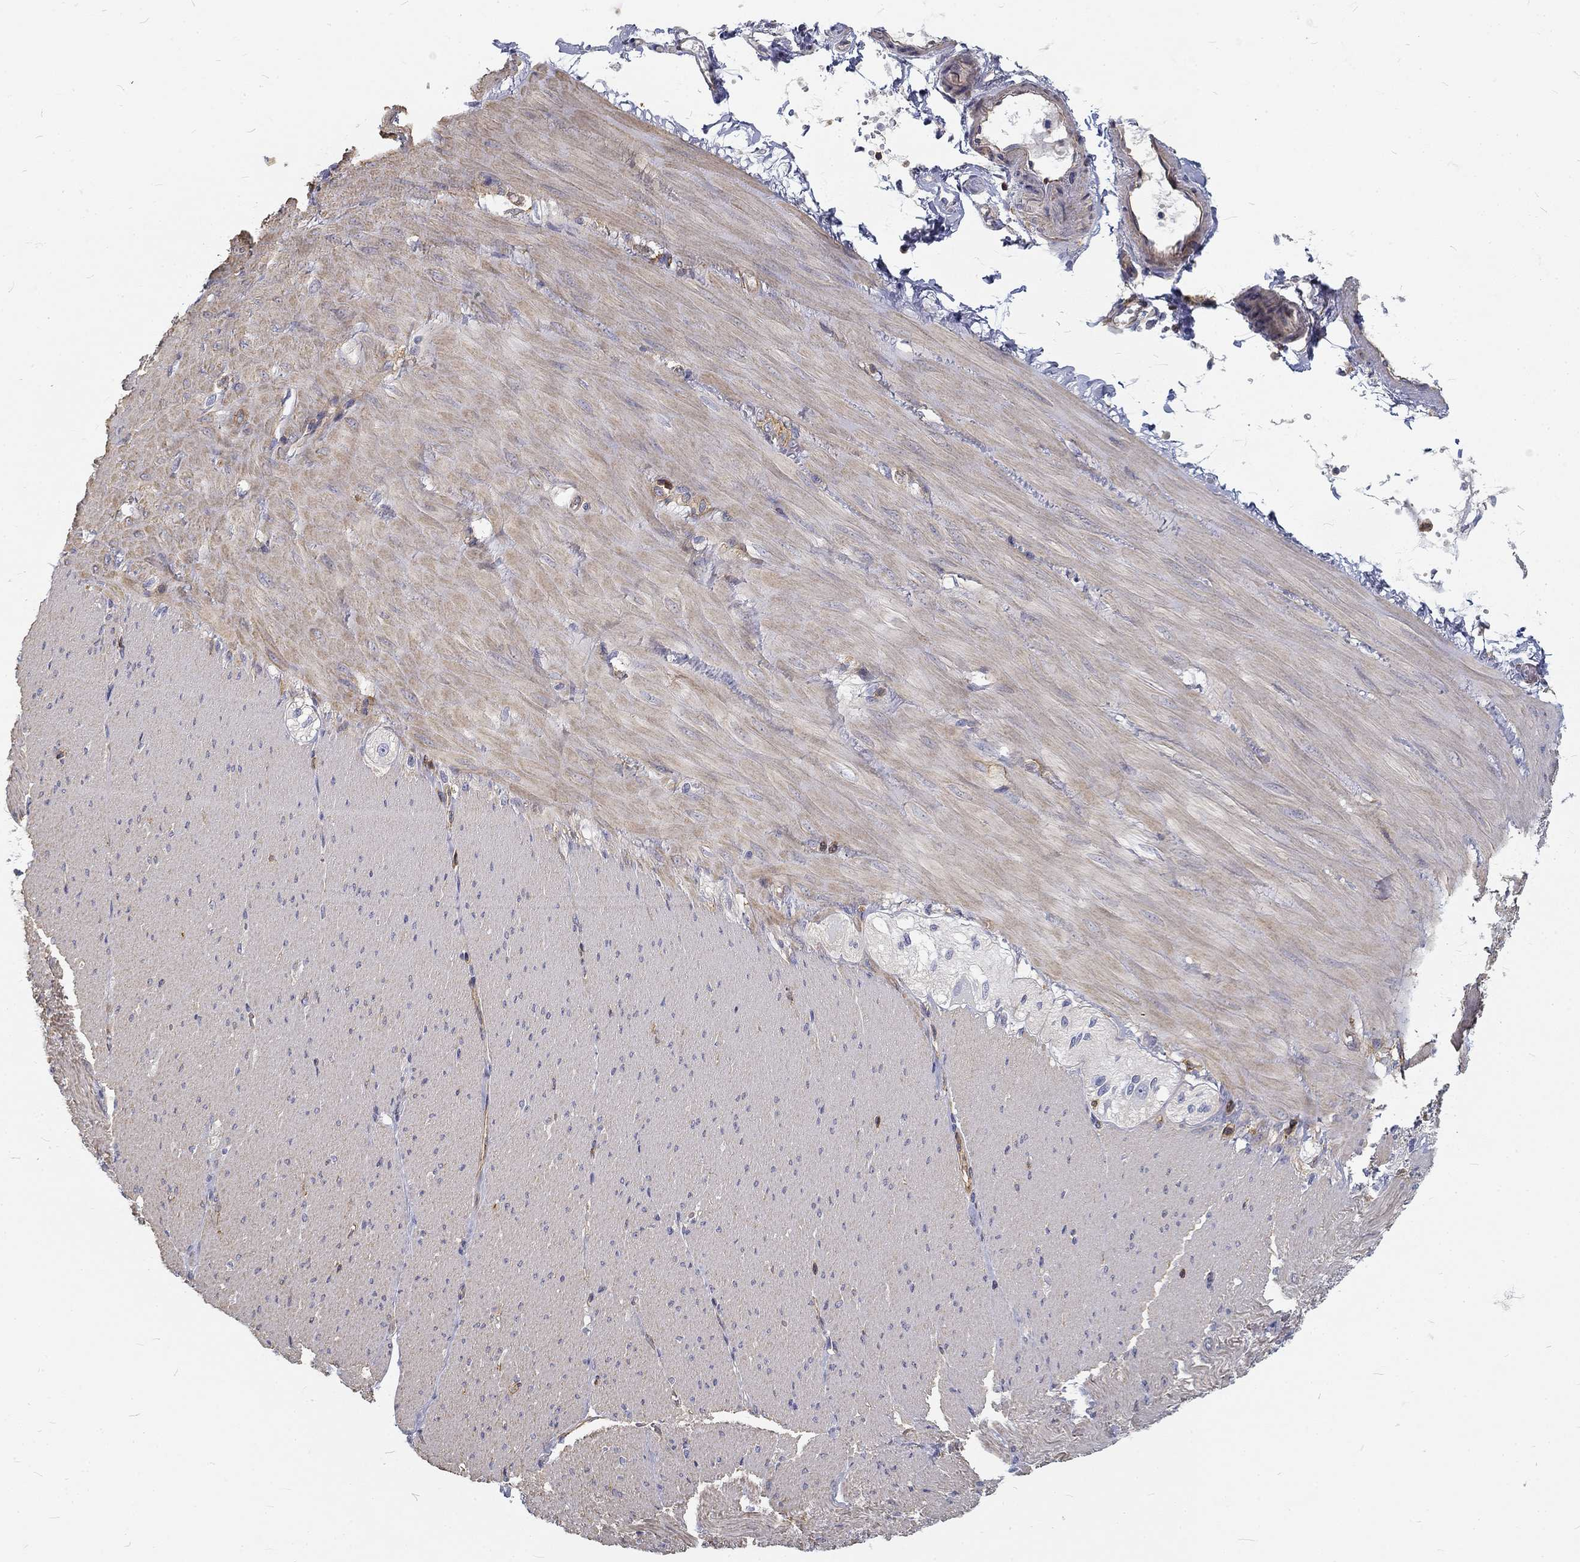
{"staining": {"intensity": "moderate", "quantity": "25%-75%", "location": "cytoplasmic/membranous"}, "tissue": "soft tissue", "cell_type": "Fibroblasts", "image_type": "normal", "snomed": [{"axis": "morphology", "description": "Normal tissue, NOS"}, {"axis": "topography", "description": "Smooth muscle"}, {"axis": "topography", "description": "Duodenum"}, {"axis": "topography", "description": "Peripheral nerve tissue"}], "caption": "Fibroblasts demonstrate moderate cytoplasmic/membranous positivity in about 25%-75% of cells in normal soft tissue. Using DAB (3,3'-diaminobenzidine) (brown) and hematoxylin (blue) stains, captured at high magnification using brightfield microscopy.", "gene": "MTMR11", "patient": {"sex": "female", "age": 61}}